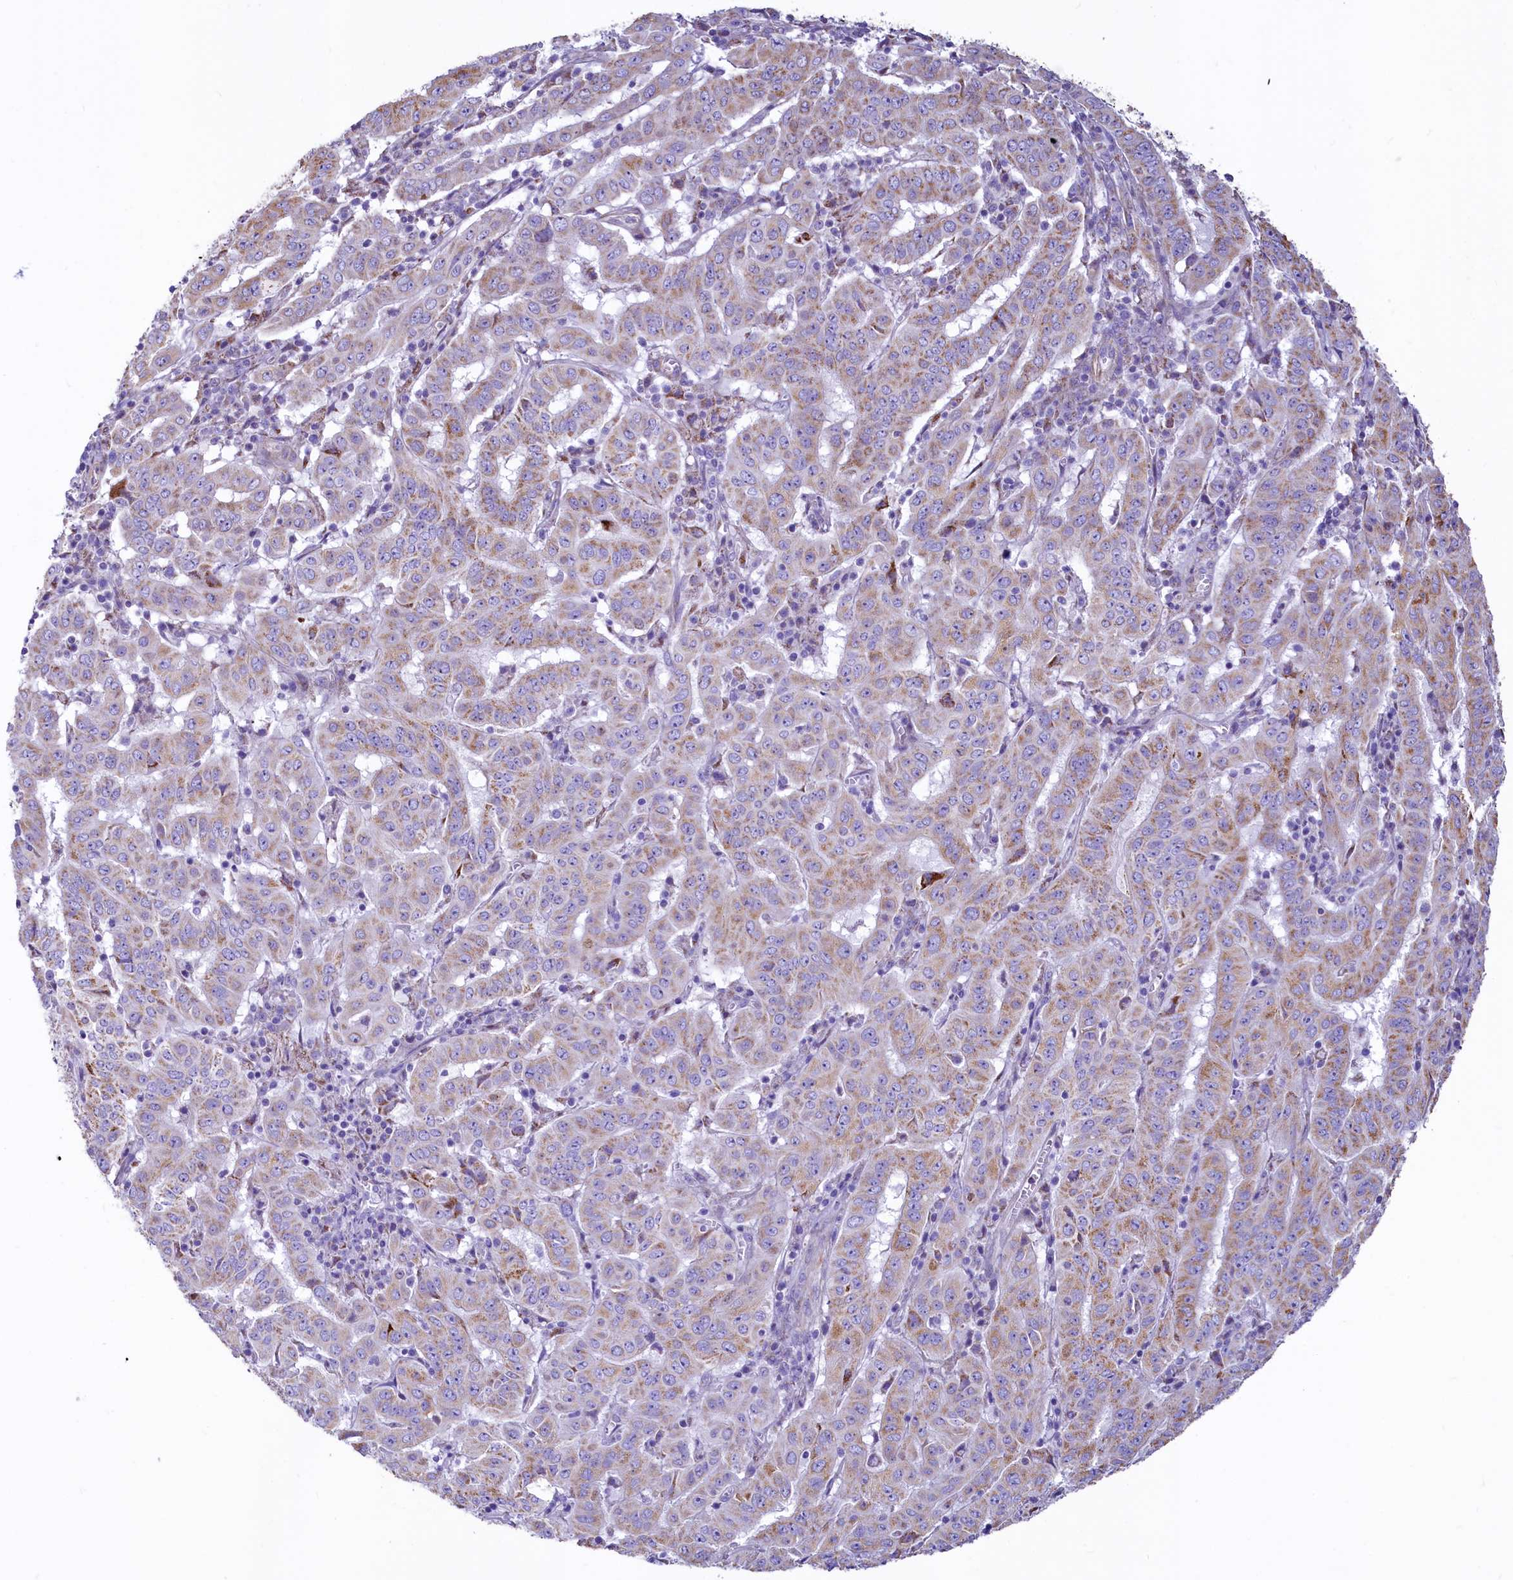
{"staining": {"intensity": "weak", "quantity": "25%-75%", "location": "cytoplasmic/membranous"}, "tissue": "pancreatic cancer", "cell_type": "Tumor cells", "image_type": "cancer", "snomed": [{"axis": "morphology", "description": "Adenocarcinoma, NOS"}, {"axis": "topography", "description": "Pancreas"}], "caption": "A low amount of weak cytoplasmic/membranous staining is identified in about 25%-75% of tumor cells in pancreatic adenocarcinoma tissue. The protein of interest is shown in brown color, while the nuclei are stained blue.", "gene": "VWCE", "patient": {"sex": "male", "age": 63}}